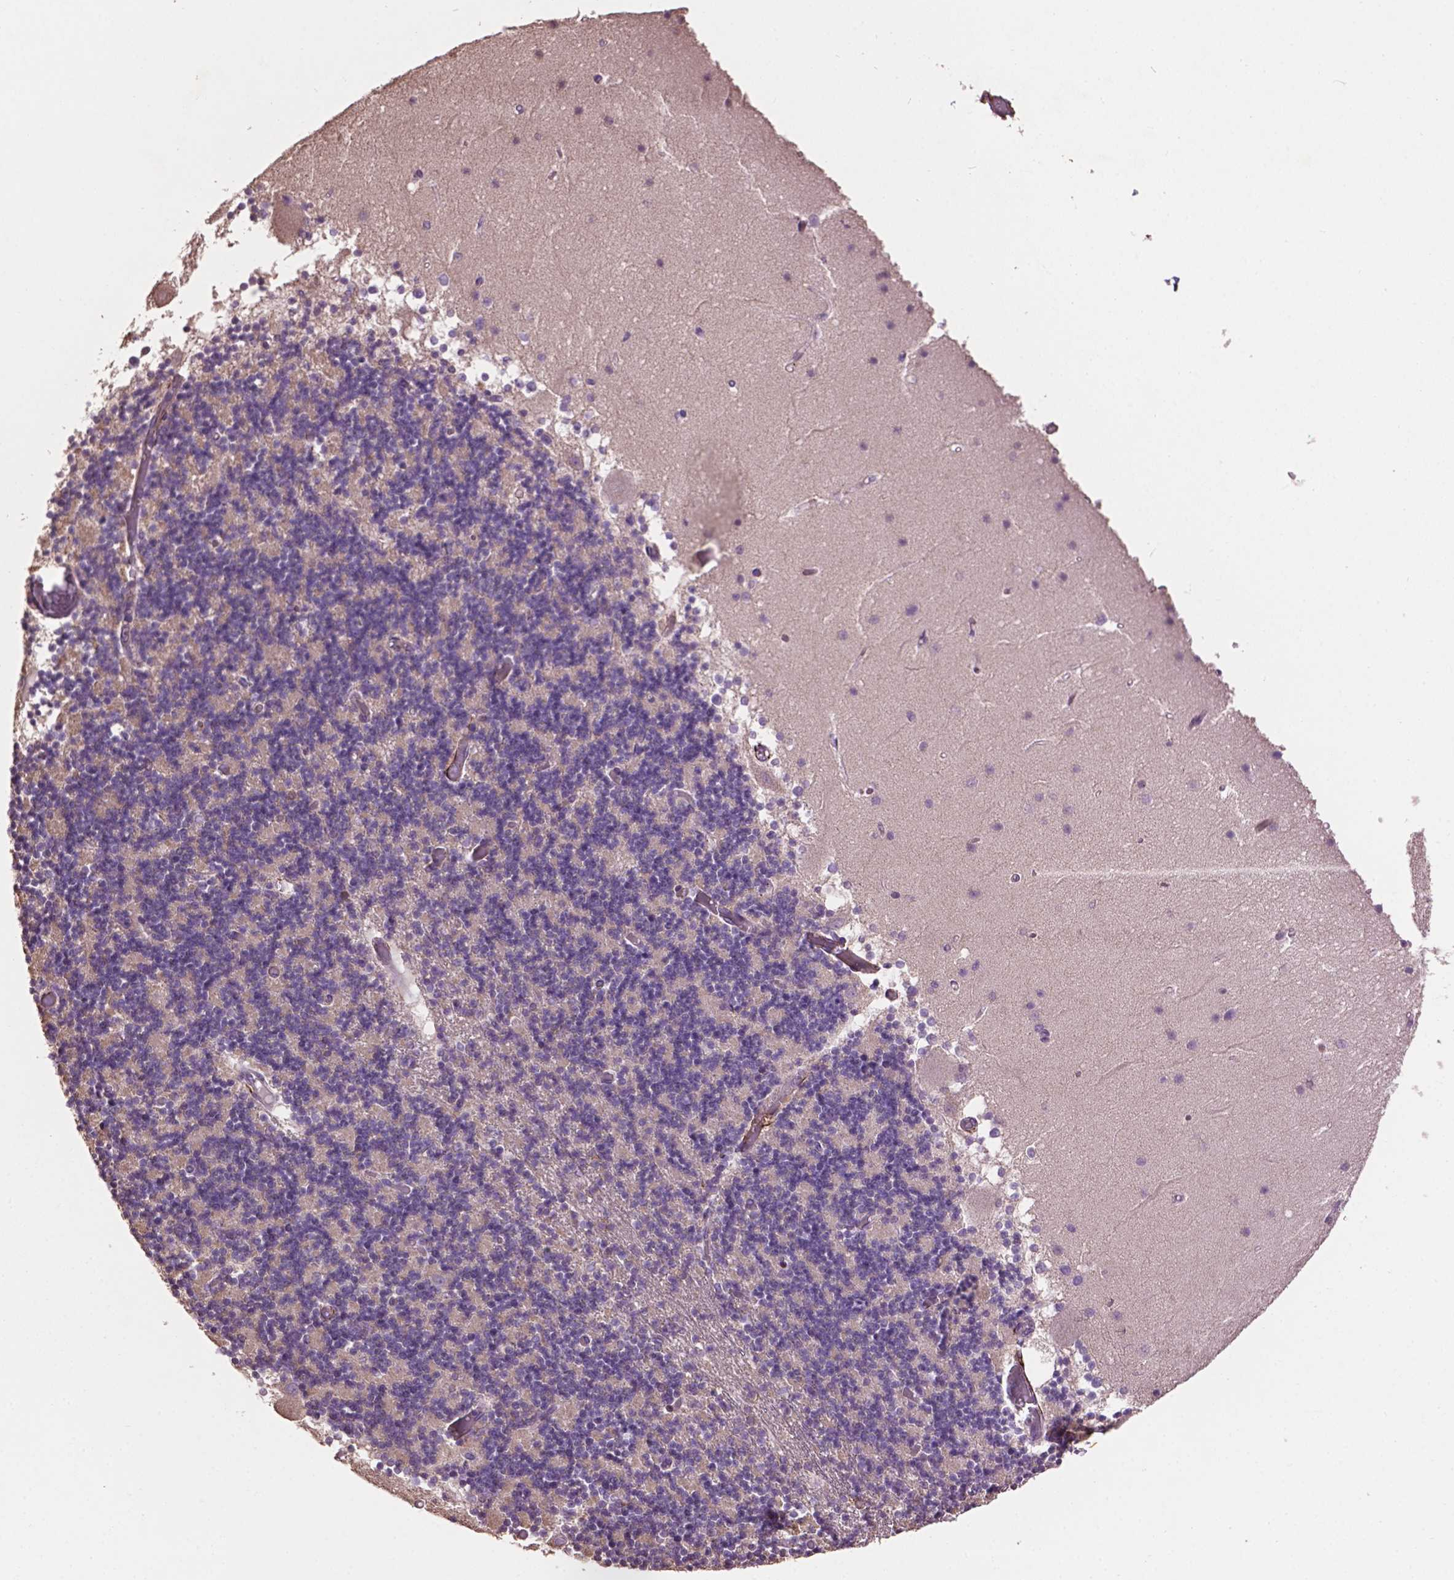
{"staining": {"intensity": "negative", "quantity": "none", "location": "none"}, "tissue": "cerebellum", "cell_type": "Cells in granular layer", "image_type": "normal", "snomed": [{"axis": "morphology", "description": "Normal tissue, NOS"}, {"axis": "topography", "description": "Cerebellum"}], "caption": "A high-resolution photomicrograph shows immunohistochemistry (IHC) staining of unremarkable cerebellum, which exhibits no significant positivity in cells in granular layer. Brightfield microscopy of immunohistochemistry (IHC) stained with DAB (3,3'-diaminobenzidine) (brown) and hematoxylin (blue), captured at high magnification.", "gene": "LRRC3C", "patient": {"sex": "female", "age": 28}}